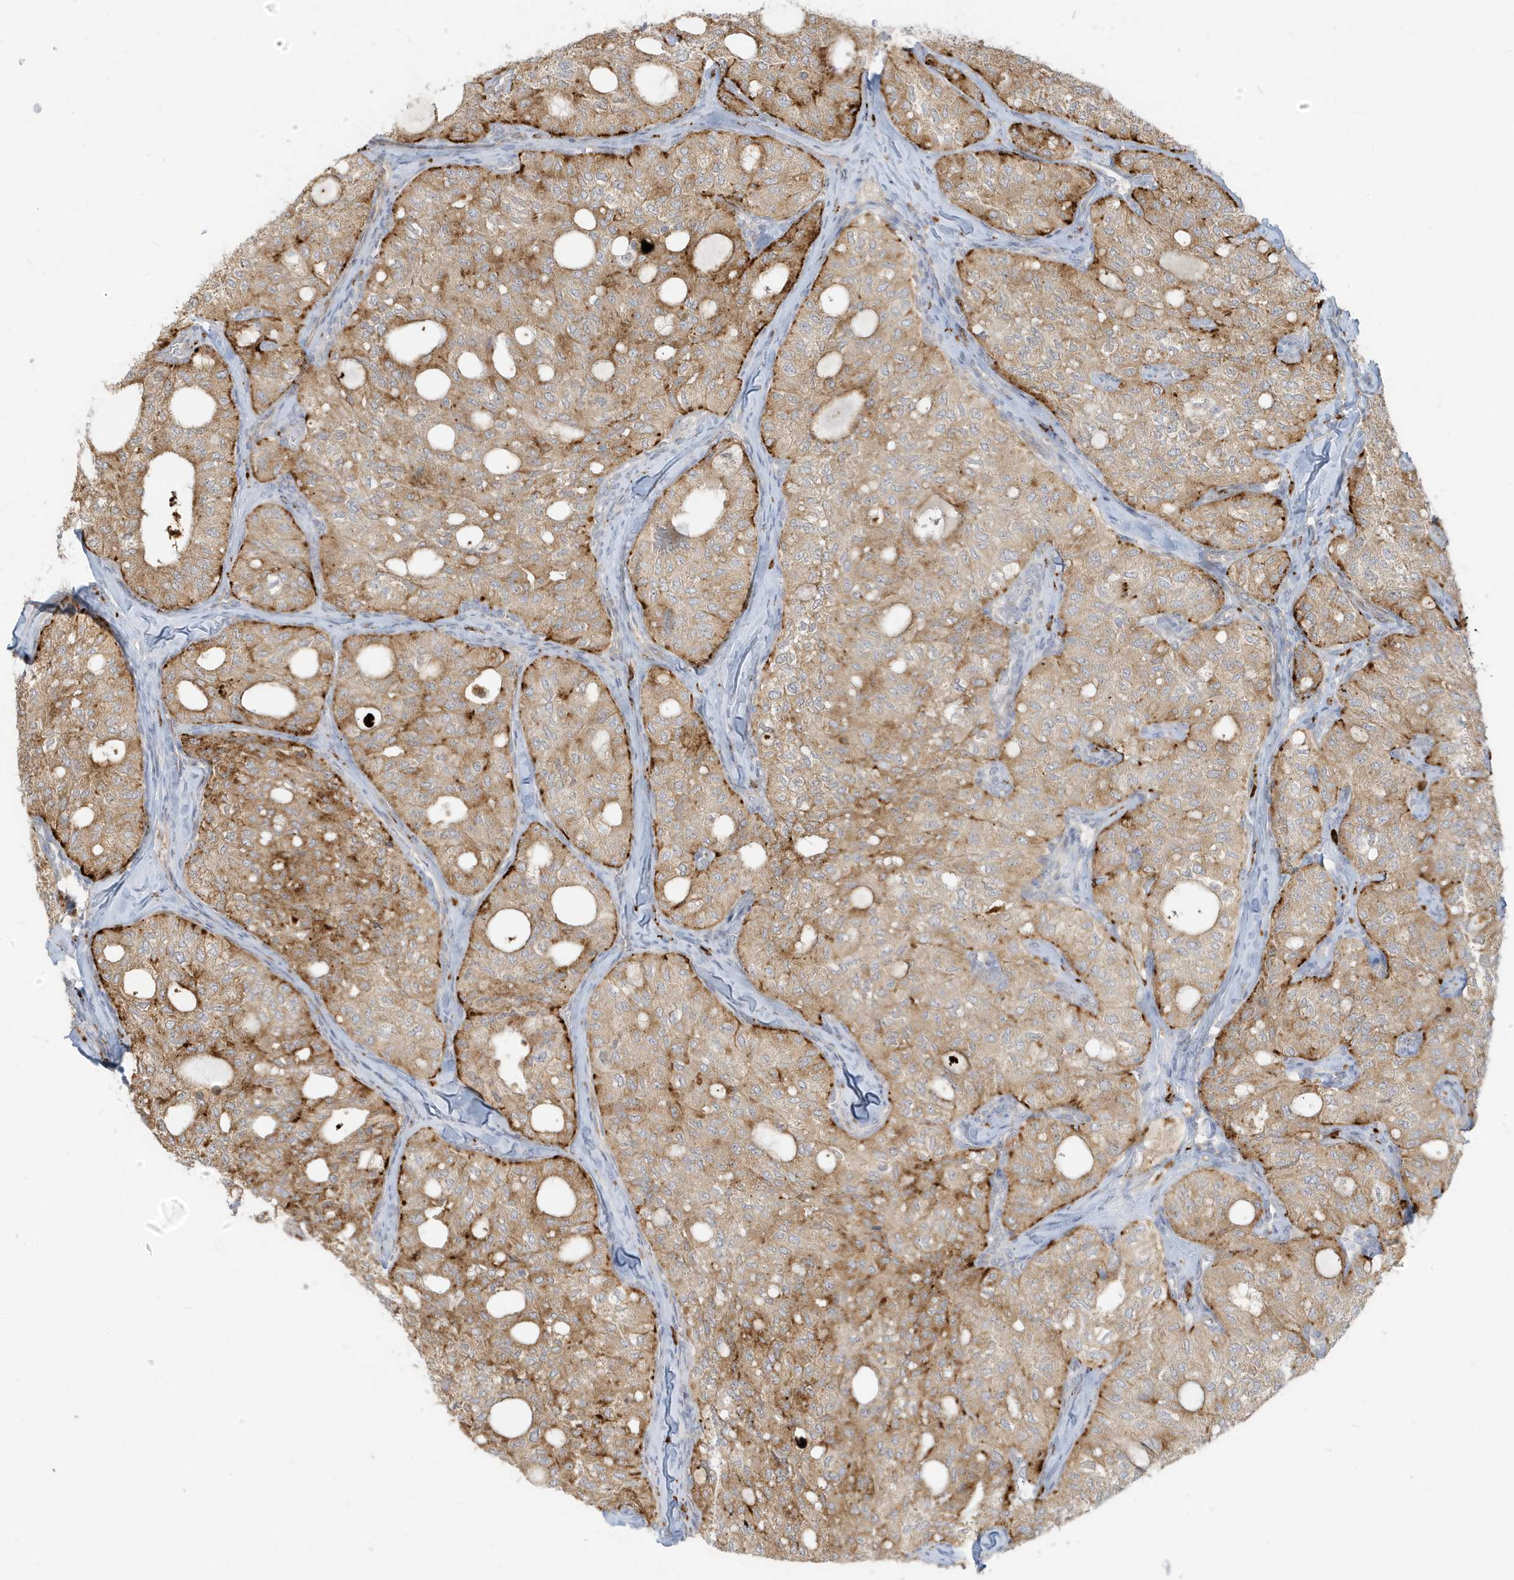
{"staining": {"intensity": "moderate", "quantity": ">75%", "location": "cytoplasmic/membranous"}, "tissue": "thyroid cancer", "cell_type": "Tumor cells", "image_type": "cancer", "snomed": [{"axis": "morphology", "description": "Follicular adenoma carcinoma, NOS"}, {"axis": "topography", "description": "Thyroid gland"}], "caption": "High-power microscopy captured an IHC image of follicular adenoma carcinoma (thyroid), revealing moderate cytoplasmic/membranous positivity in approximately >75% of tumor cells.", "gene": "MCOLN1", "patient": {"sex": "male", "age": 75}}